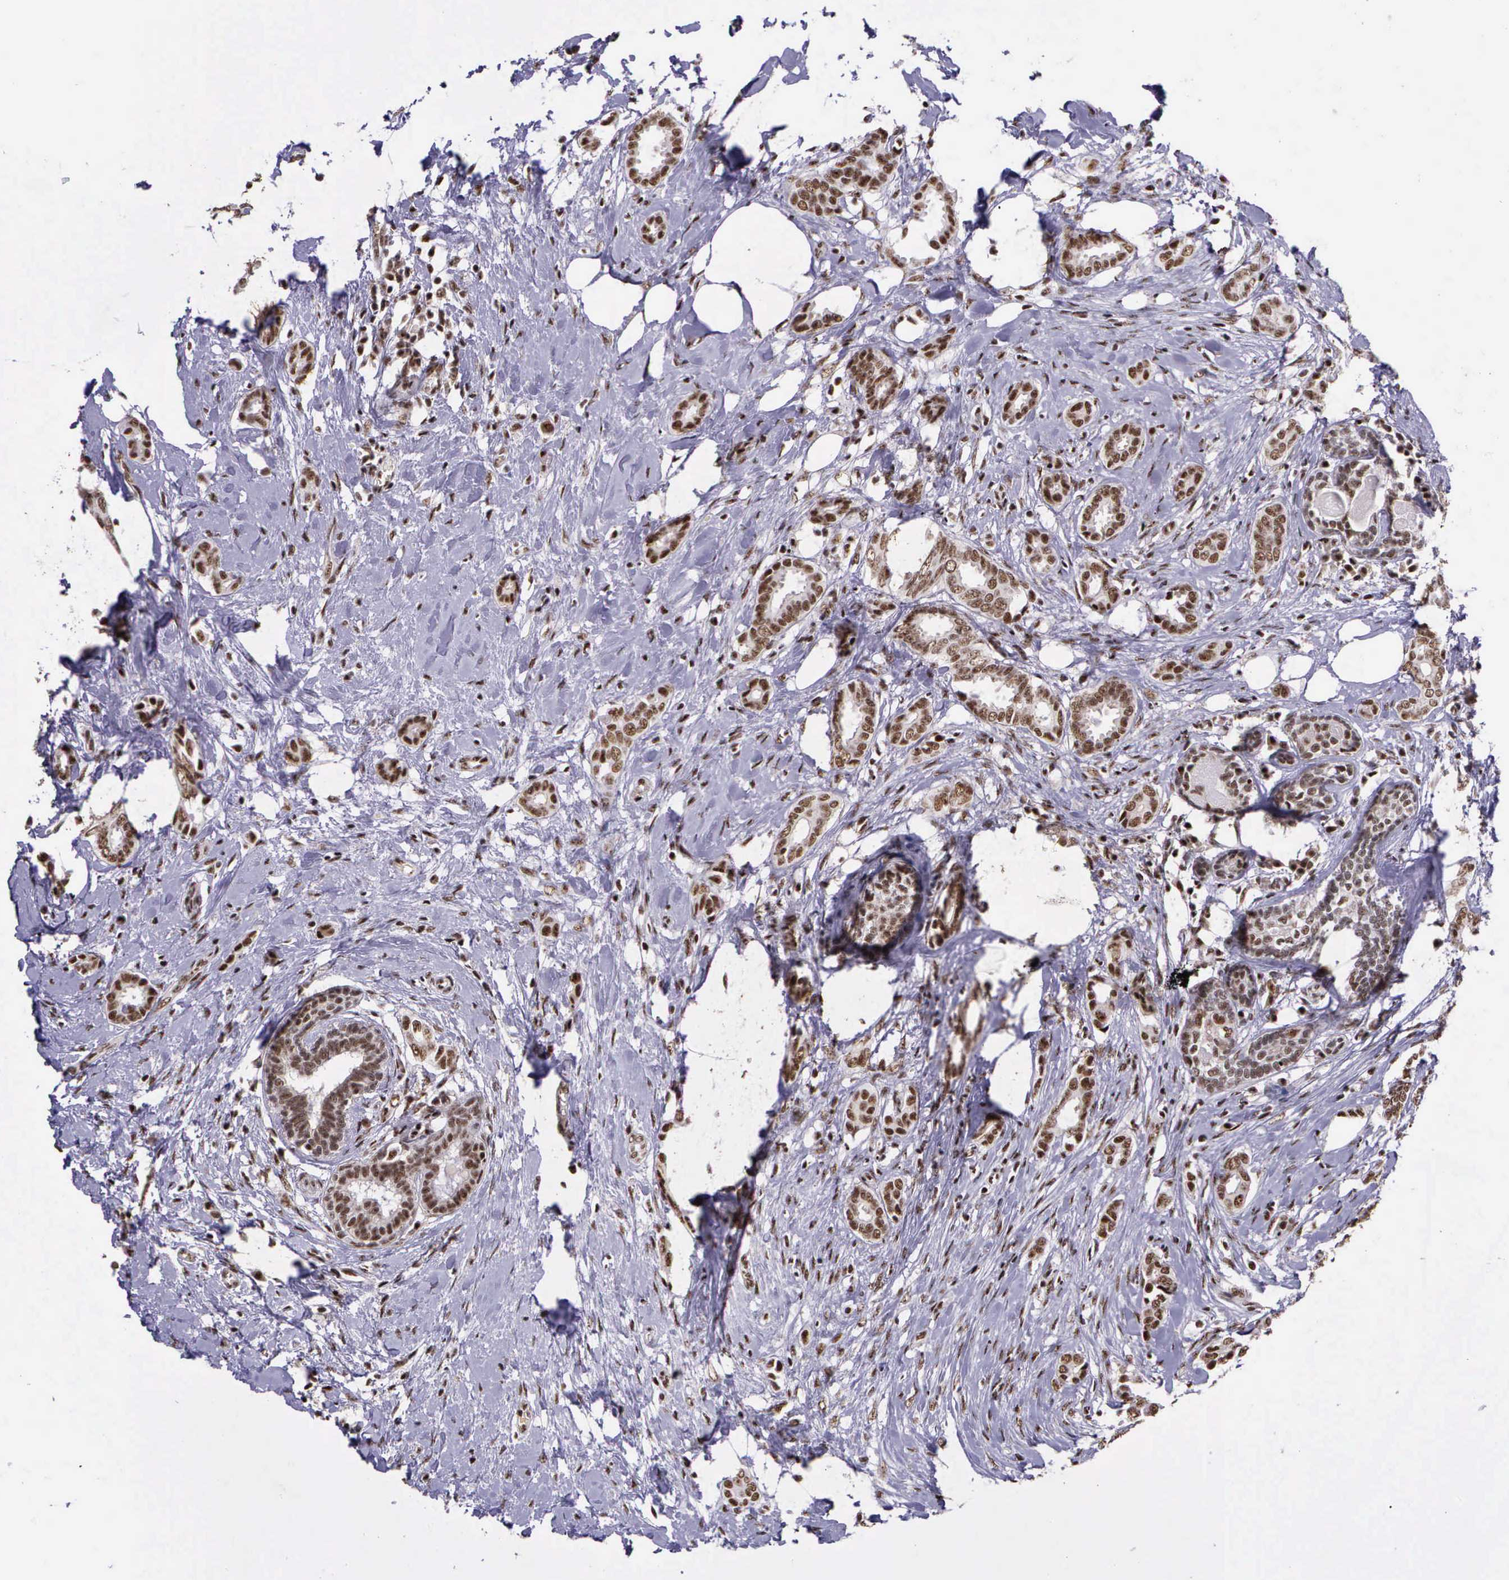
{"staining": {"intensity": "moderate", "quantity": ">75%", "location": "nuclear"}, "tissue": "breast cancer", "cell_type": "Tumor cells", "image_type": "cancer", "snomed": [{"axis": "morphology", "description": "Duct carcinoma"}, {"axis": "topography", "description": "Breast"}], "caption": "A brown stain shows moderate nuclear staining of a protein in human infiltrating ductal carcinoma (breast) tumor cells. Nuclei are stained in blue.", "gene": "FAM47A", "patient": {"sex": "female", "age": 50}}